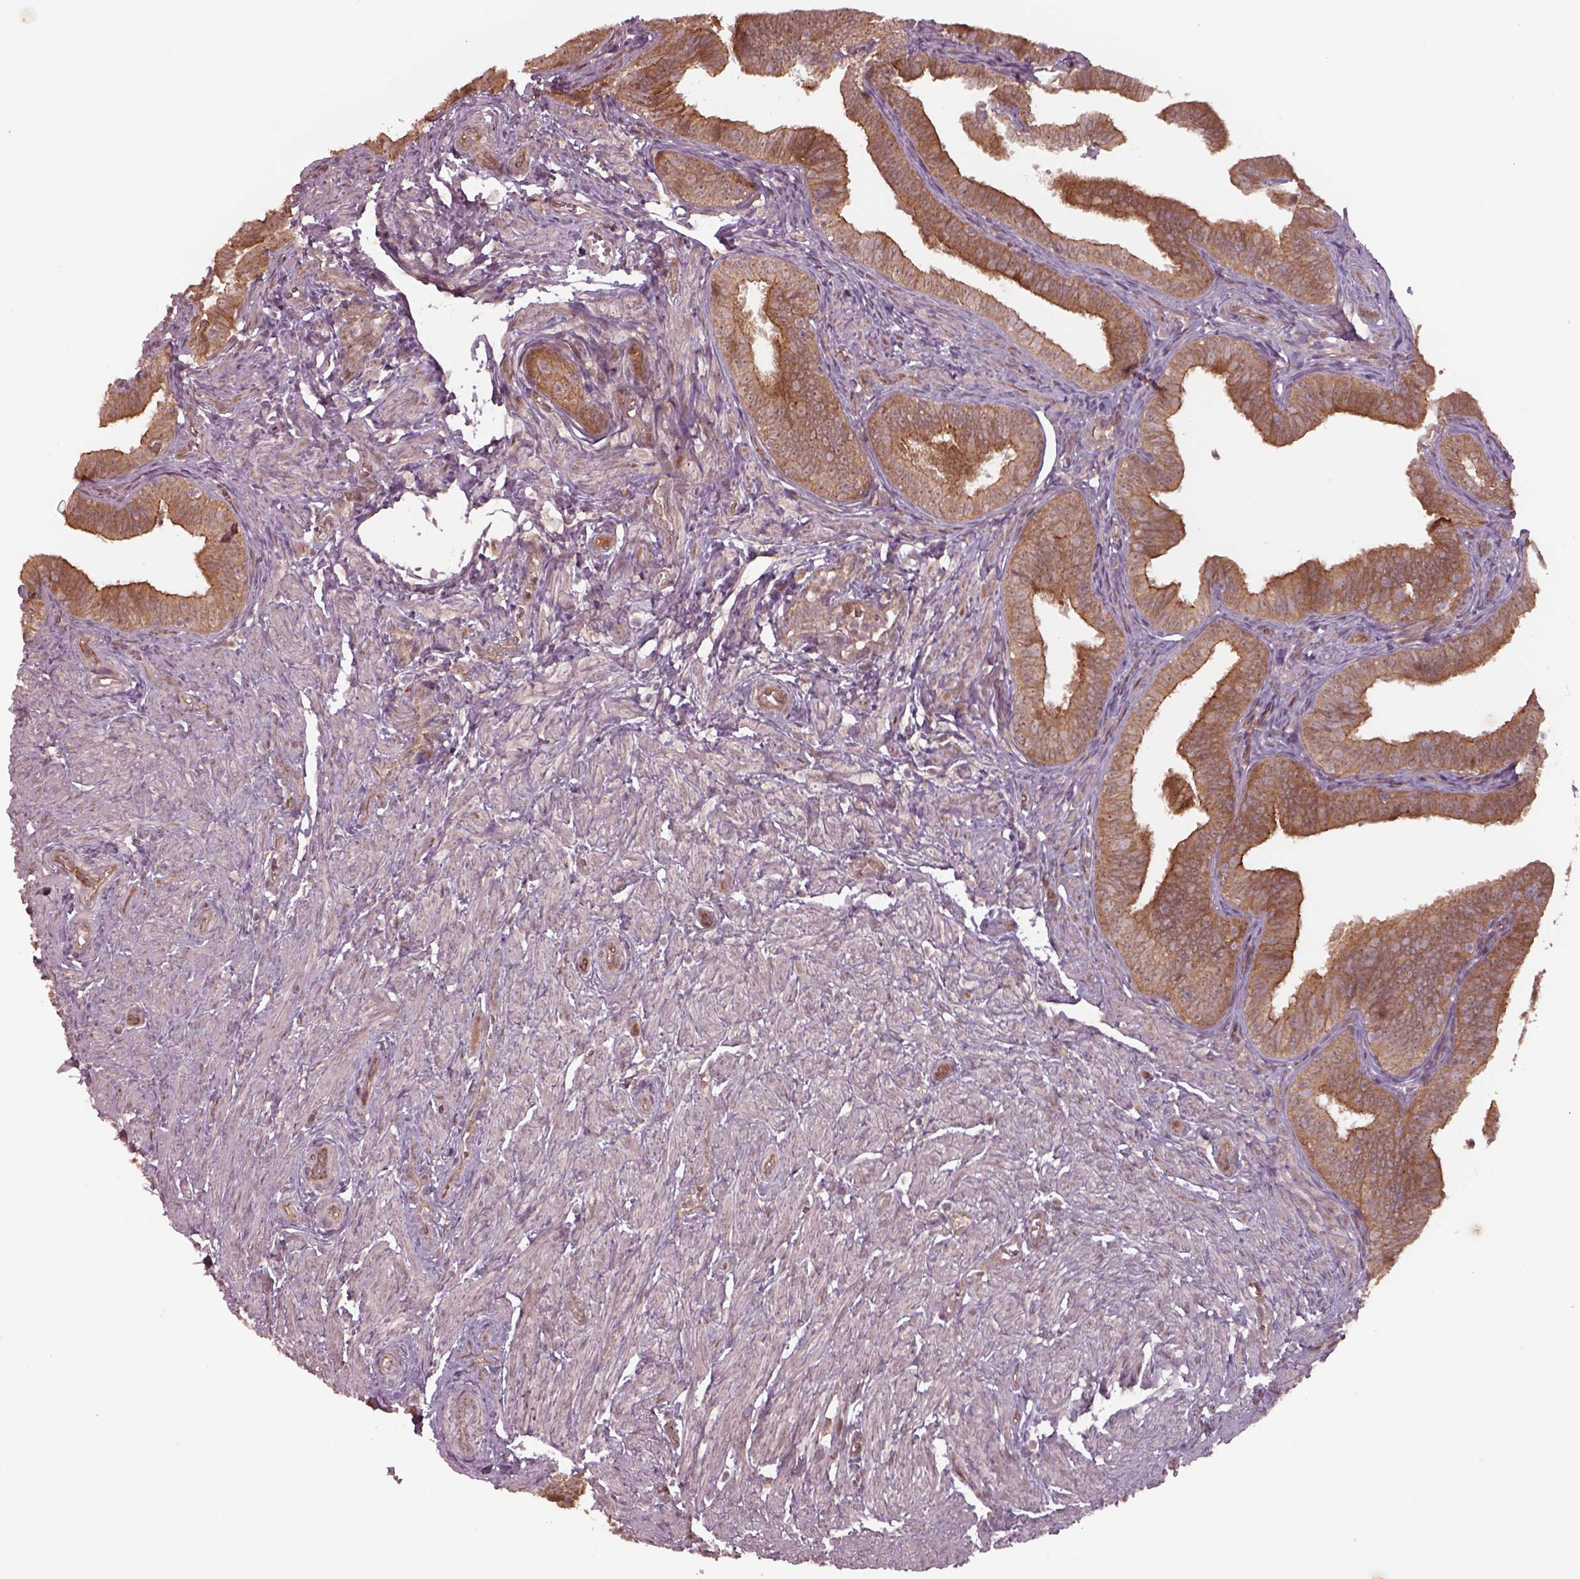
{"staining": {"intensity": "moderate", "quantity": ">75%", "location": "cytoplasmic/membranous"}, "tissue": "fallopian tube", "cell_type": "Glandular cells", "image_type": "normal", "snomed": [{"axis": "morphology", "description": "Normal tissue, NOS"}, {"axis": "topography", "description": "Fallopian tube"}], "caption": "This micrograph shows IHC staining of normal fallopian tube, with medium moderate cytoplasmic/membranous positivity in approximately >75% of glandular cells.", "gene": "CHMP3", "patient": {"sex": "female", "age": 25}}